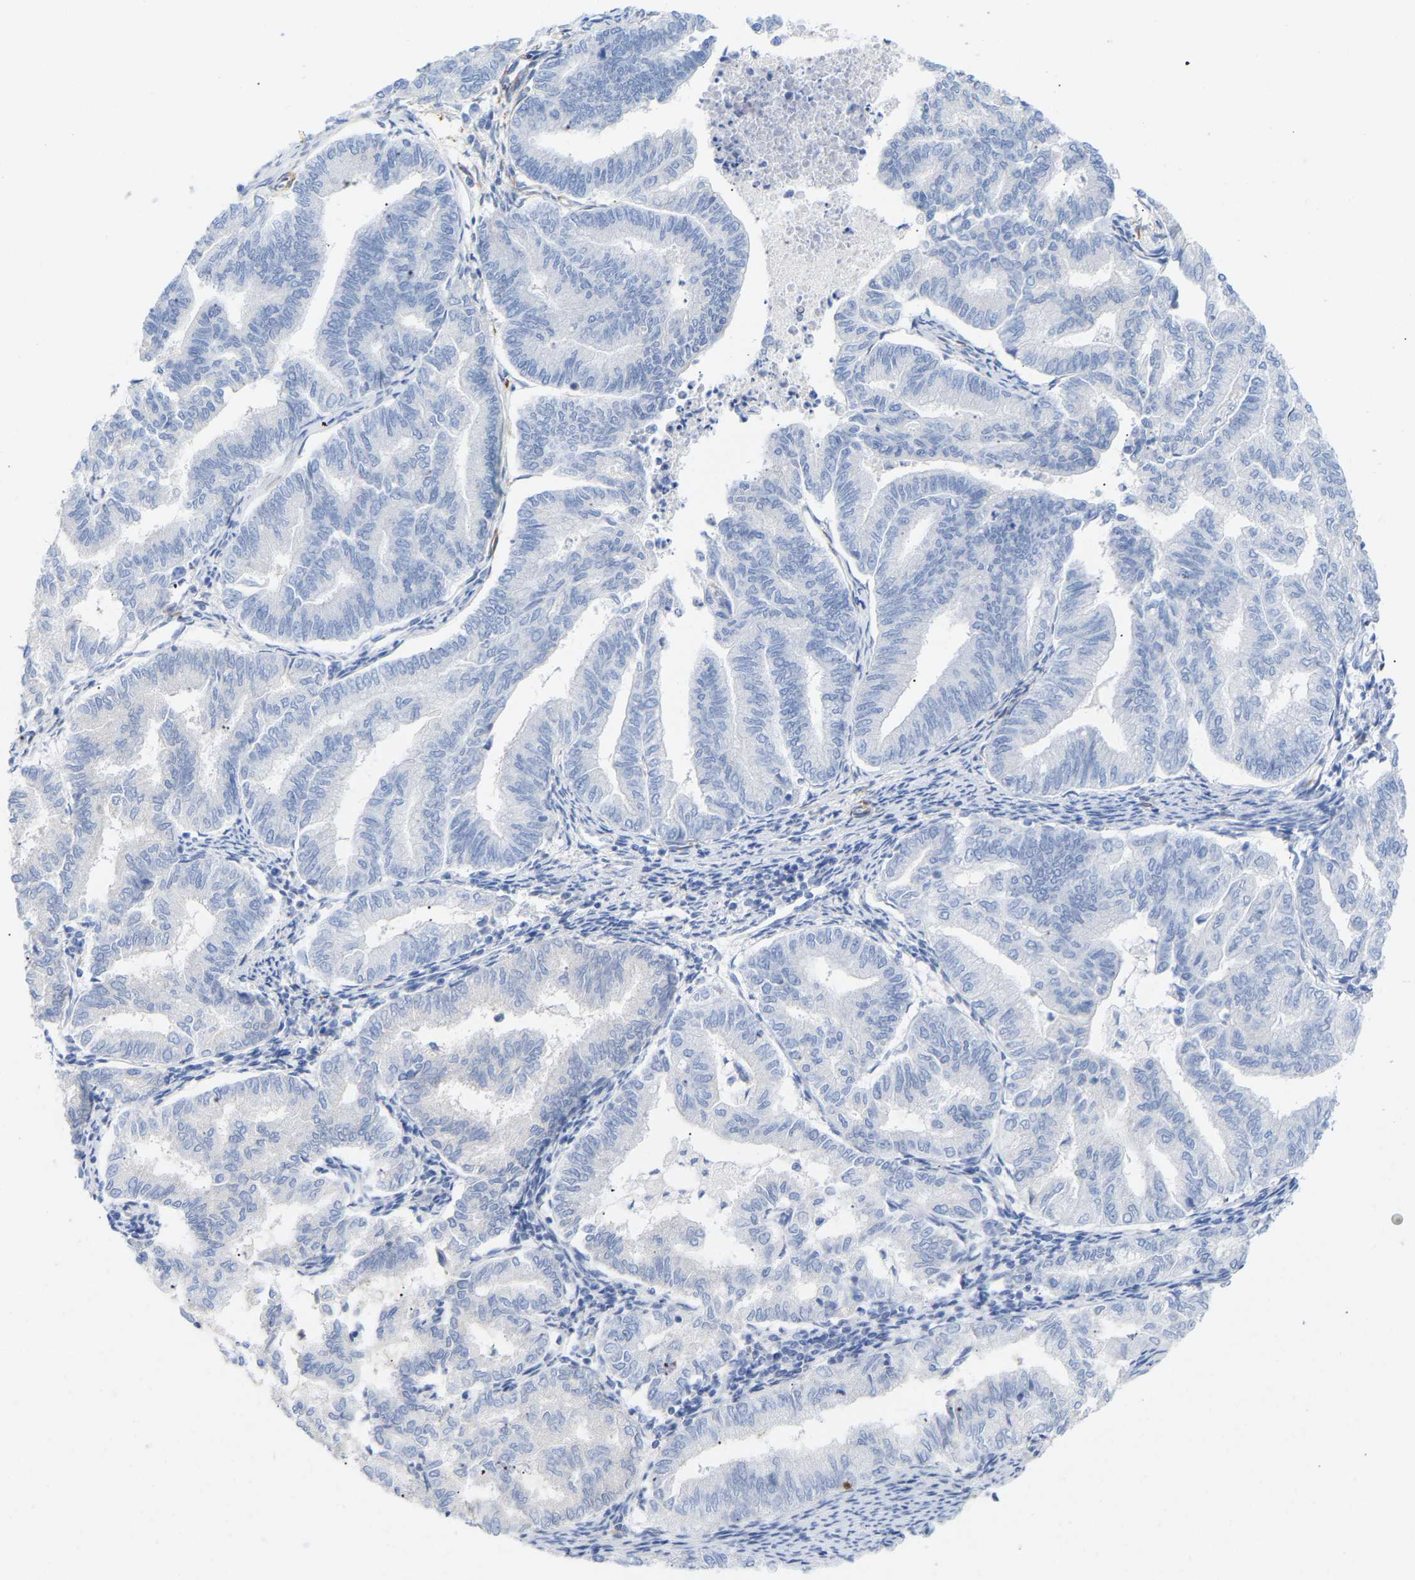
{"staining": {"intensity": "negative", "quantity": "none", "location": "none"}, "tissue": "endometrial cancer", "cell_type": "Tumor cells", "image_type": "cancer", "snomed": [{"axis": "morphology", "description": "Adenocarcinoma, NOS"}, {"axis": "topography", "description": "Endometrium"}], "caption": "An immunohistochemistry micrograph of endometrial adenocarcinoma is shown. There is no staining in tumor cells of endometrial adenocarcinoma.", "gene": "AMPH", "patient": {"sex": "female", "age": 79}}